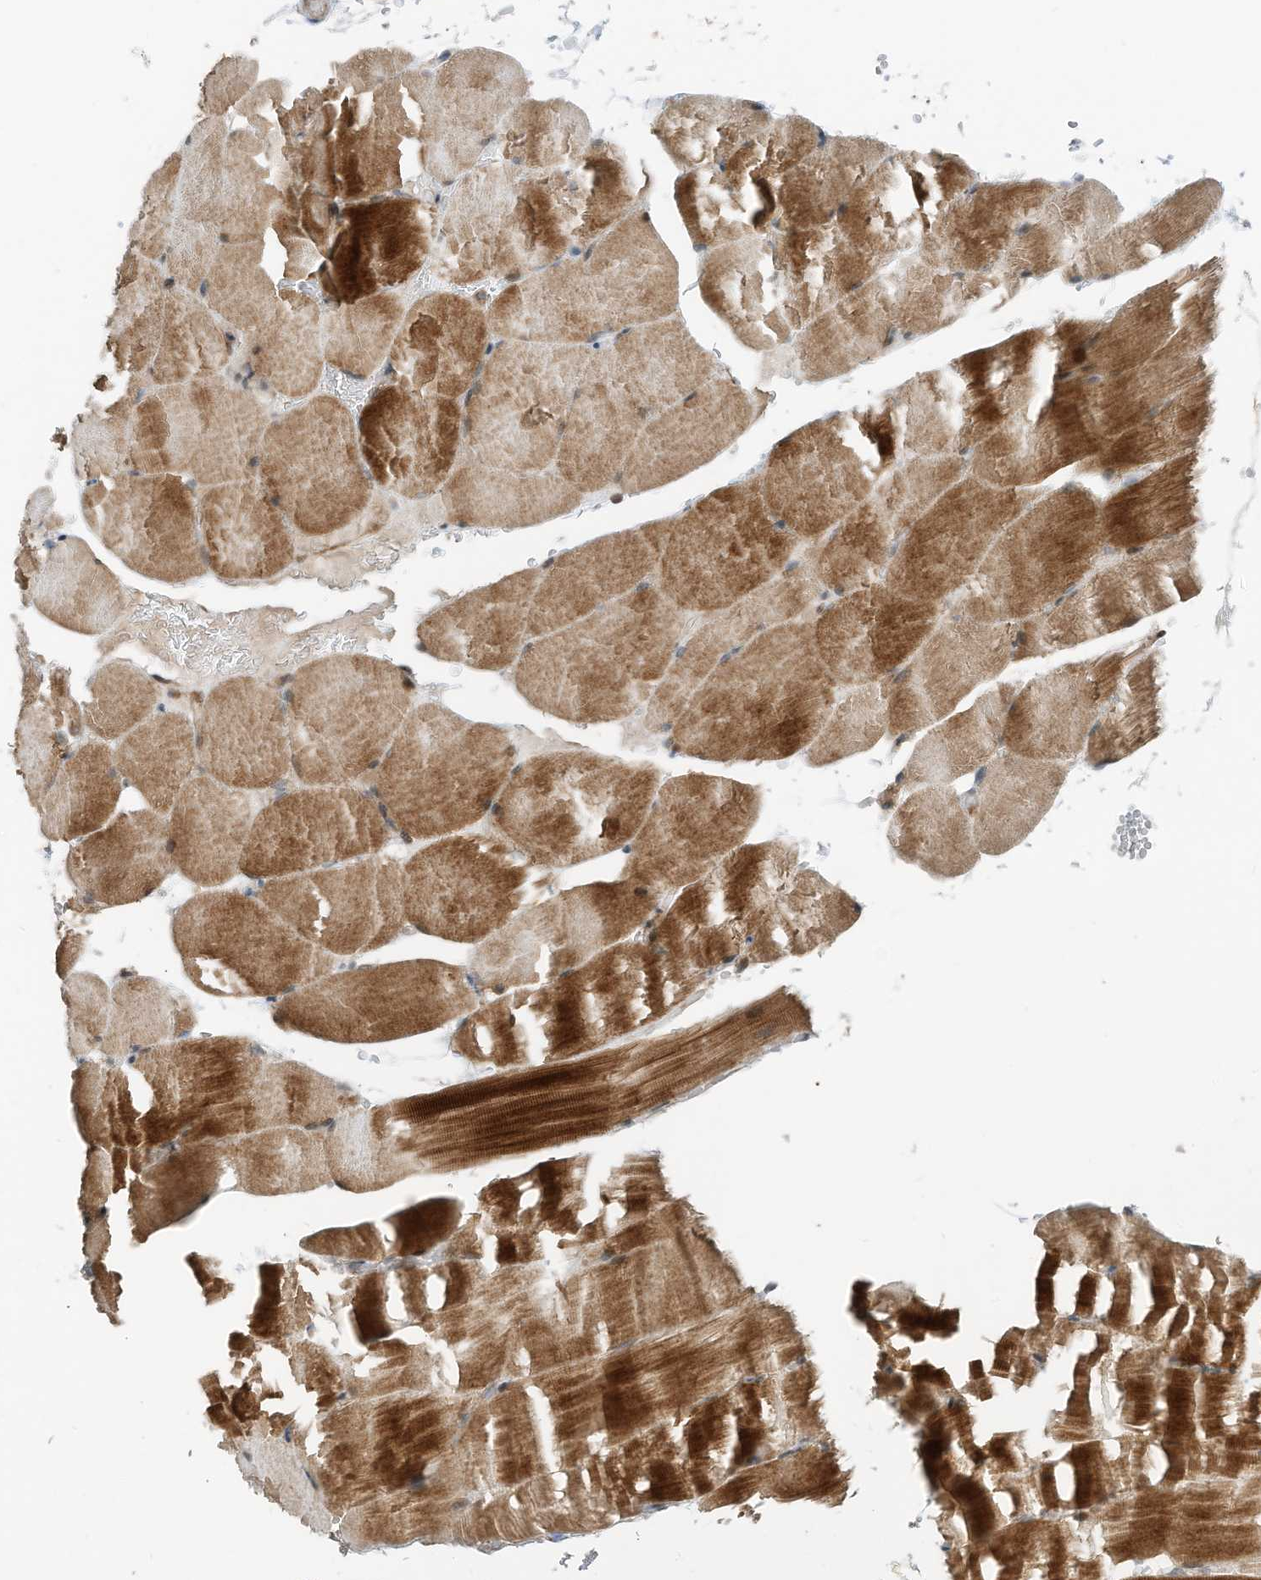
{"staining": {"intensity": "strong", "quantity": ">75%", "location": "cytoplasmic/membranous"}, "tissue": "skeletal muscle", "cell_type": "Myocytes", "image_type": "normal", "snomed": [{"axis": "morphology", "description": "Normal tissue, NOS"}, {"axis": "topography", "description": "Skeletal muscle"}, {"axis": "topography", "description": "Parathyroid gland"}], "caption": "A brown stain labels strong cytoplasmic/membranous positivity of a protein in myocytes of normal skeletal muscle.", "gene": "RMND1", "patient": {"sex": "female", "age": 37}}